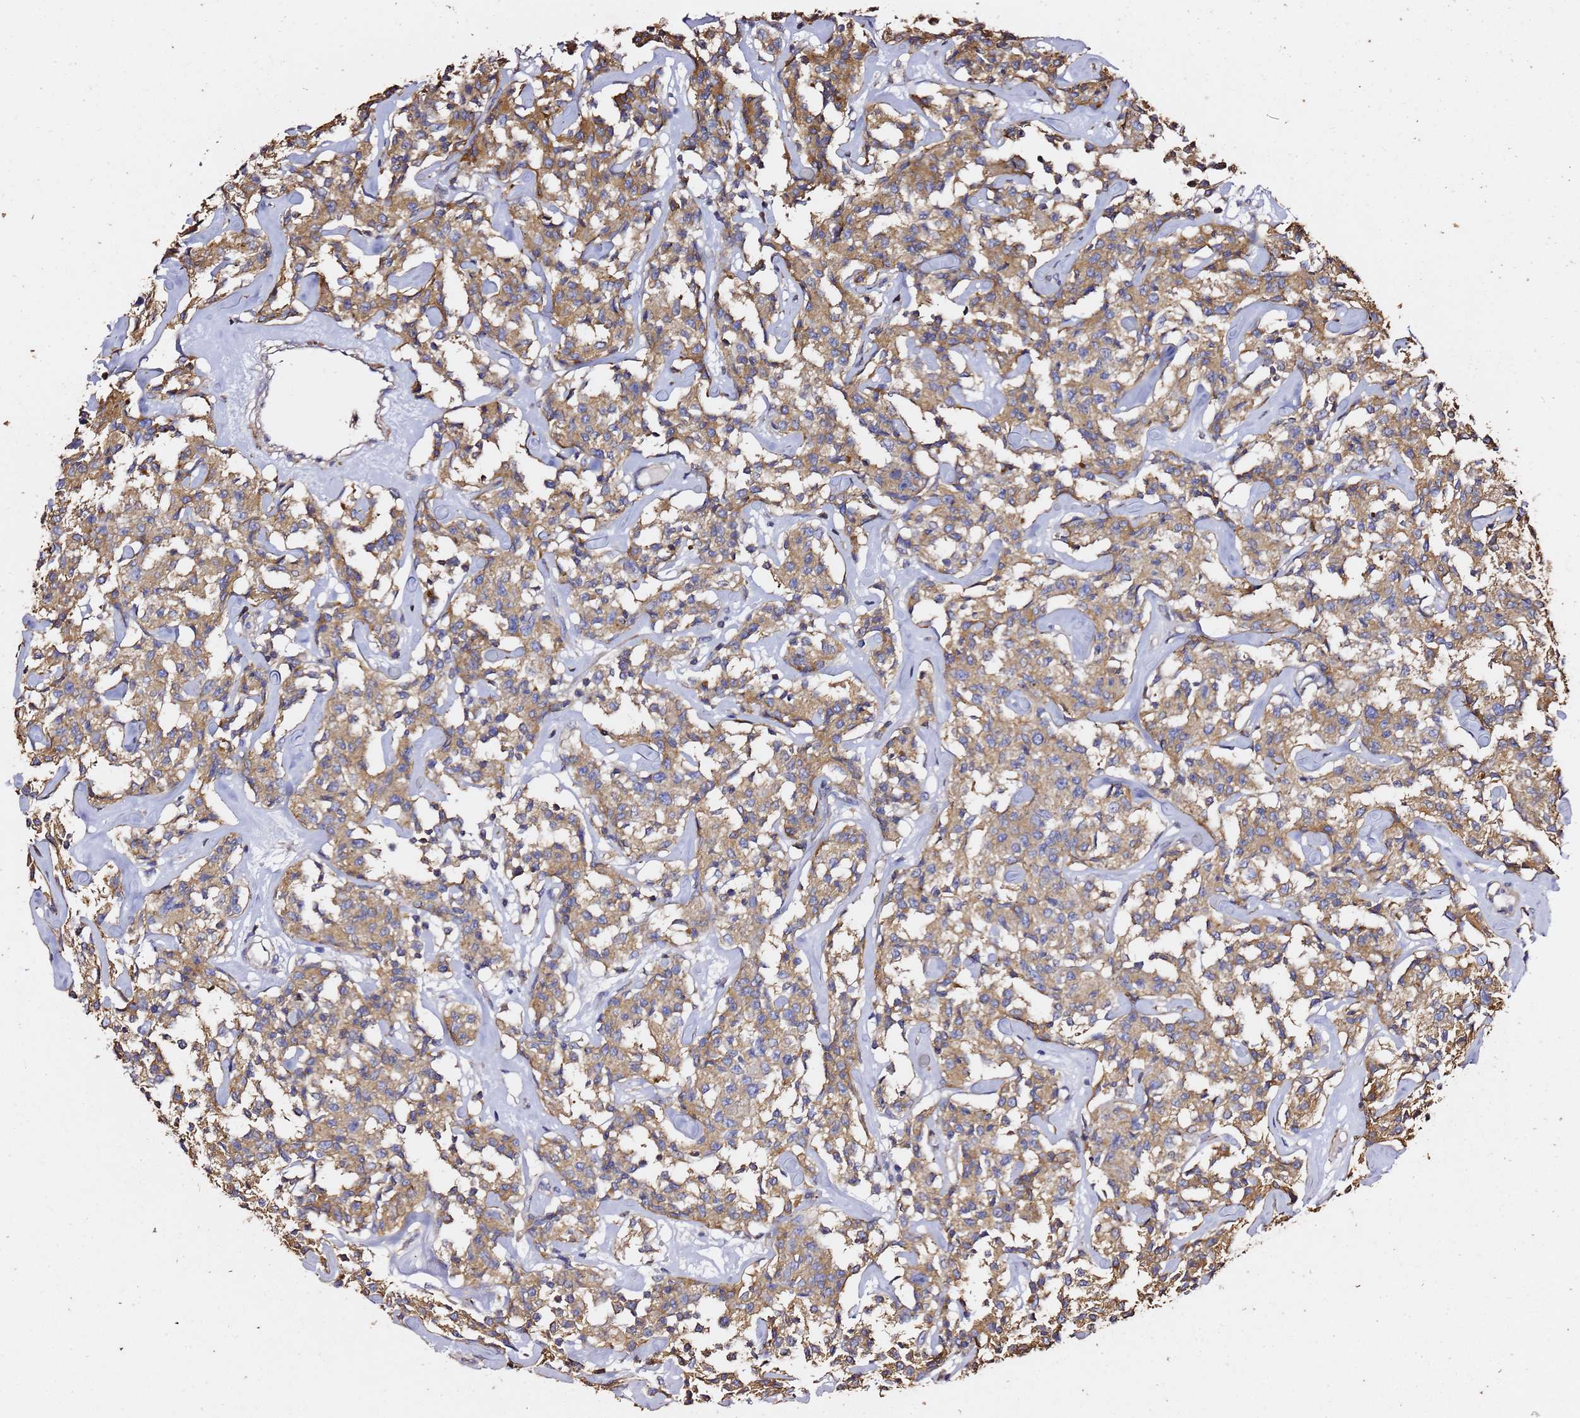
{"staining": {"intensity": "moderate", "quantity": ">75%", "location": "cytoplasmic/membranous"}, "tissue": "lymphoma", "cell_type": "Tumor cells", "image_type": "cancer", "snomed": [{"axis": "morphology", "description": "Malignant lymphoma, non-Hodgkin's type, Low grade"}, {"axis": "topography", "description": "Small intestine"}], "caption": "Lymphoma stained with DAB IHC shows medium levels of moderate cytoplasmic/membranous positivity in about >75% of tumor cells. The staining was performed using DAB, with brown indicating positive protein expression. Nuclei are stained blue with hematoxylin.", "gene": "ZFP36L2", "patient": {"sex": "female", "age": 59}}